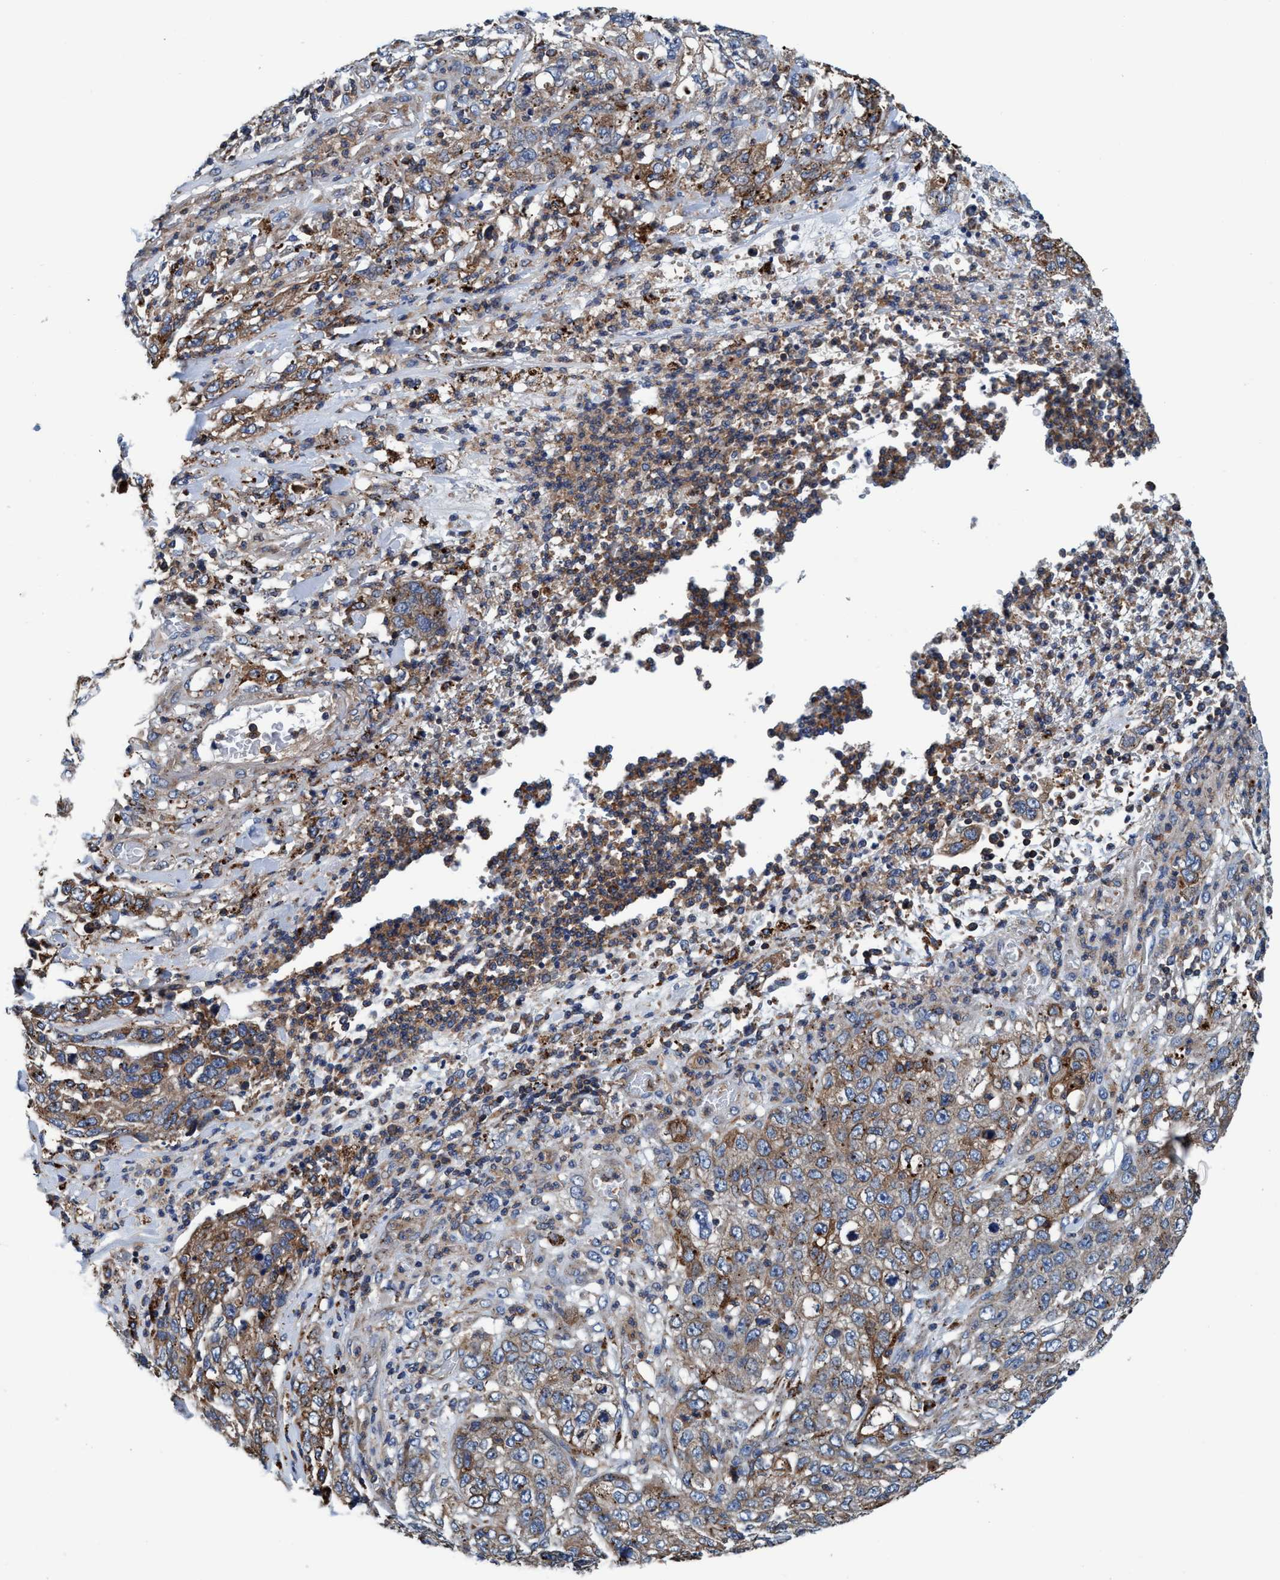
{"staining": {"intensity": "weak", "quantity": "25%-75%", "location": "cytoplasmic/membranous"}, "tissue": "stomach cancer", "cell_type": "Tumor cells", "image_type": "cancer", "snomed": [{"axis": "morphology", "description": "Adenocarcinoma, NOS"}, {"axis": "topography", "description": "Stomach"}], "caption": "Immunohistochemical staining of human adenocarcinoma (stomach) demonstrates low levels of weak cytoplasmic/membranous expression in about 25%-75% of tumor cells.", "gene": "ENDOG", "patient": {"sex": "male", "age": 48}}